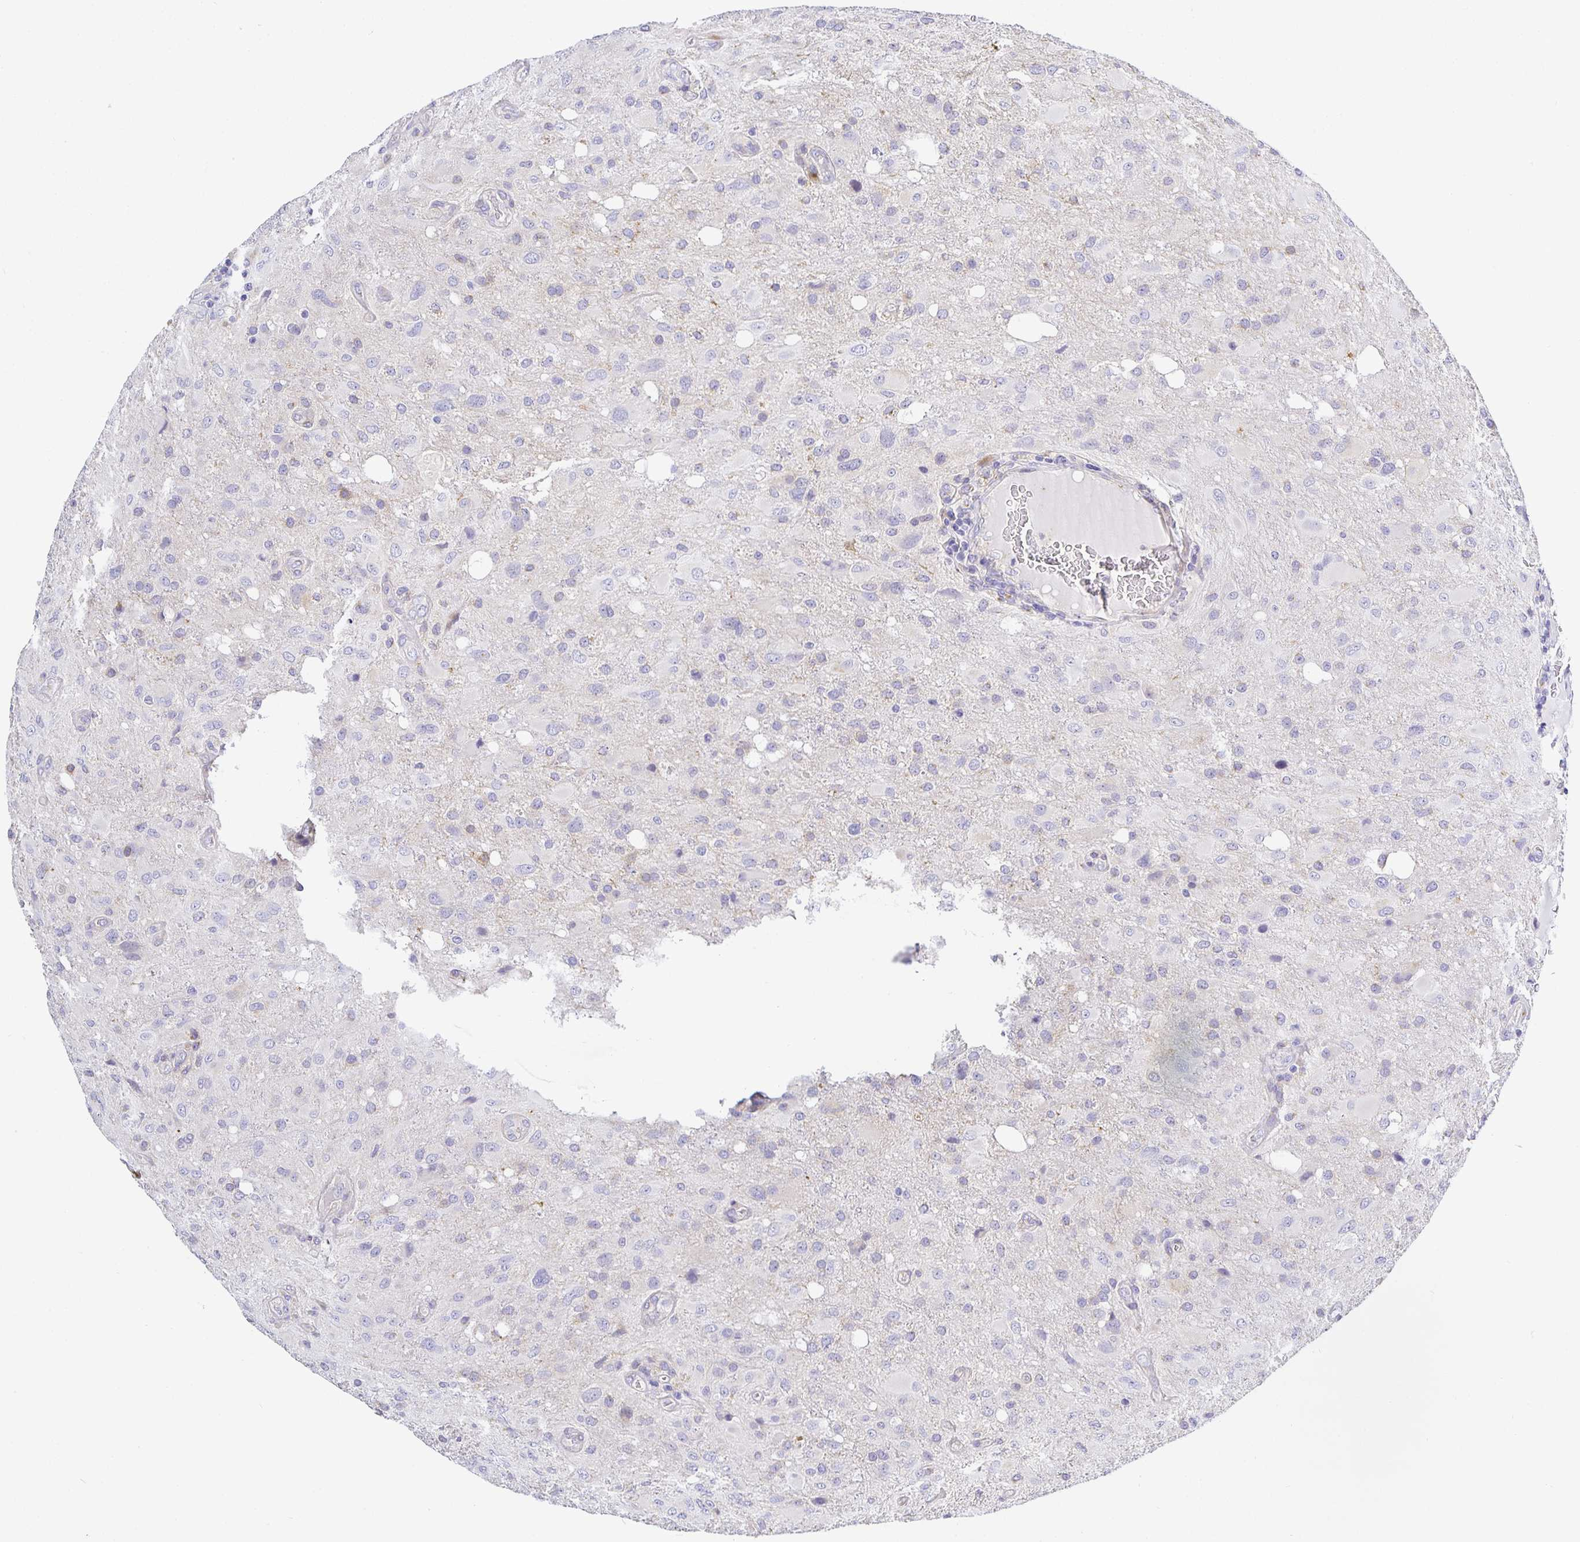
{"staining": {"intensity": "negative", "quantity": "none", "location": "none"}, "tissue": "glioma", "cell_type": "Tumor cells", "image_type": "cancer", "snomed": [{"axis": "morphology", "description": "Glioma, malignant, High grade"}, {"axis": "topography", "description": "Brain"}], "caption": "Immunohistochemistry (IHC) of malignant glioma (high-grade) demonstrates no expression in tumor cells.", "gene": "OPALIN", "patient": {"sex": "male", "age": 53}}